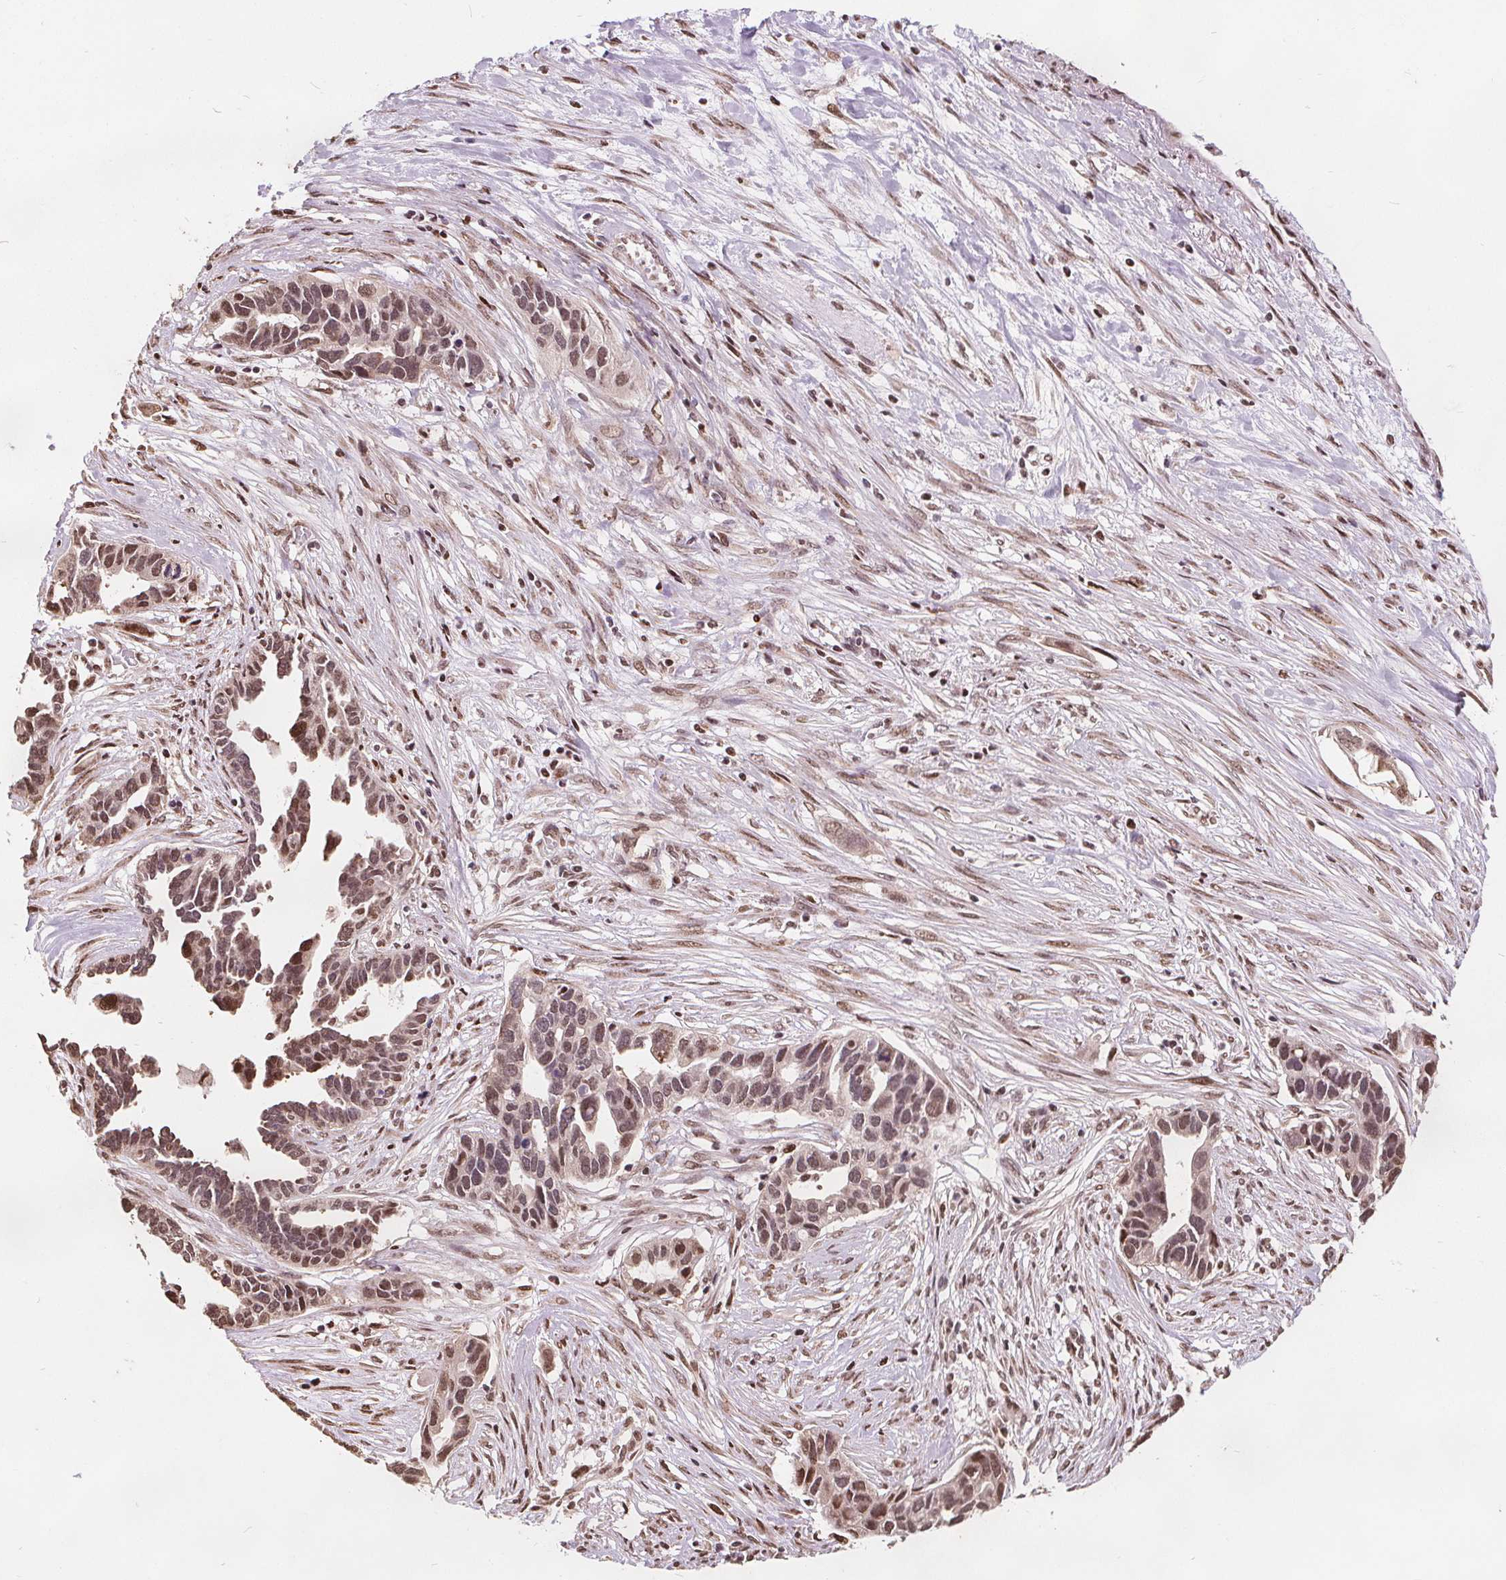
{"staining": {"intensity": "moderate", "quantity": ">75%", "location": "nuclear"}, "tissue": "ovarian cancer", "cell_type": "Tumor cells", "image_type": "cancer", "snomed": [{"axis": "morphology", "description": "Cystadenocarcinoma, serous, NOS"}, {"axis": "topography", "description": "Ovary"}], "caption": "A medium amount of moderate nuclear positivity is seen in approximately >75% of tumor cells in serous cystadenocarcinoma (ovarian) tissue.", "gene": "ISLR2", "patient": {"sex": "female", "age": 54}}